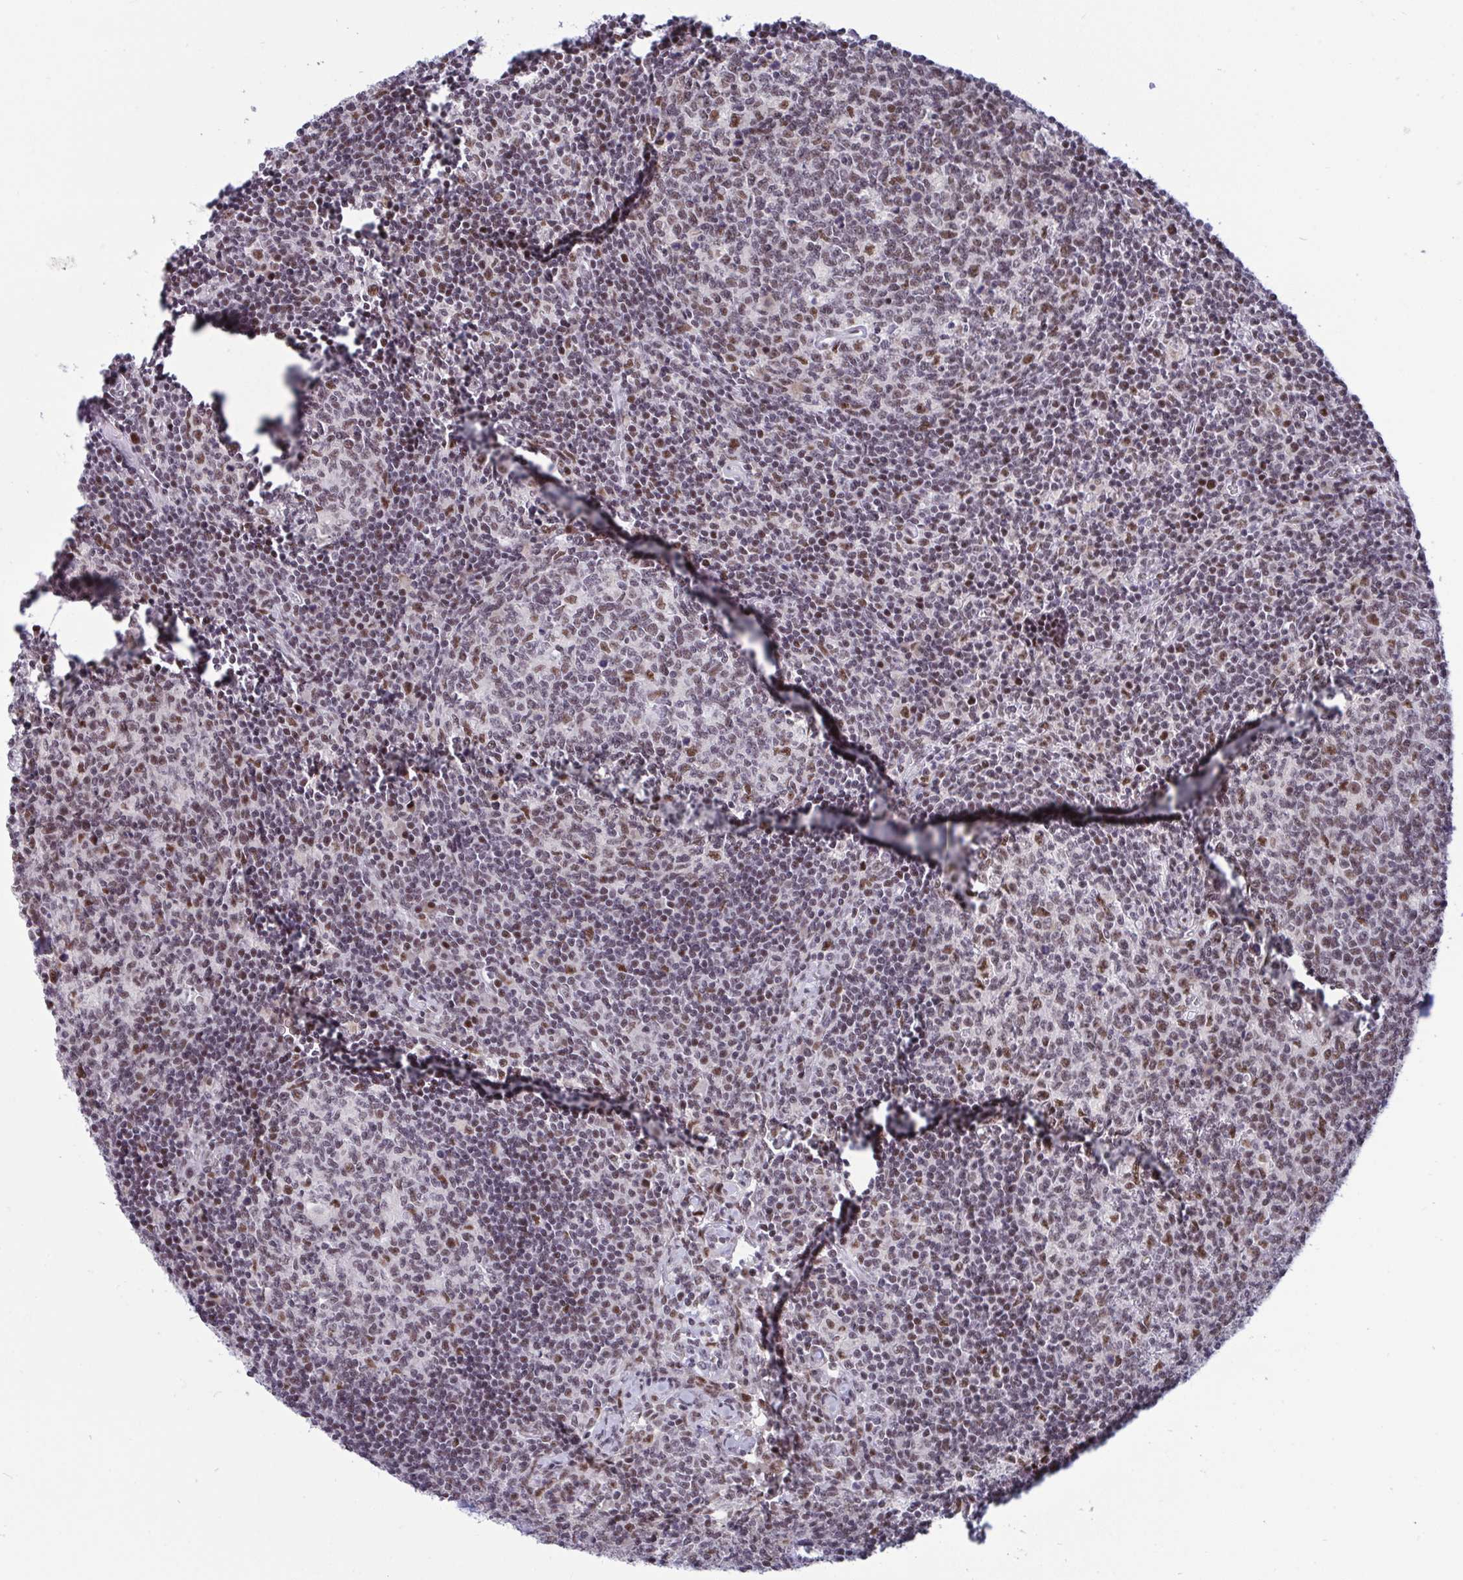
{"staining": {"intensity": "moderate", "quantity": "<25%", "location": "nuclear"}, "tissue": "lymph node", "cell_type": "Germinal center cells", "image_type": "normal", "snomed": [{"axis": "morphology", "description": "Normal tissue, NOS"}, {"axis": "topography", "description": "Lymph node"}], "caption": "This is an image of IHC staining of benign lymph node, which shows moderate staining in the nuclear of germinal center cells.", "gene": "WBP11", "patient": {"sex": "male", "age": 67}}